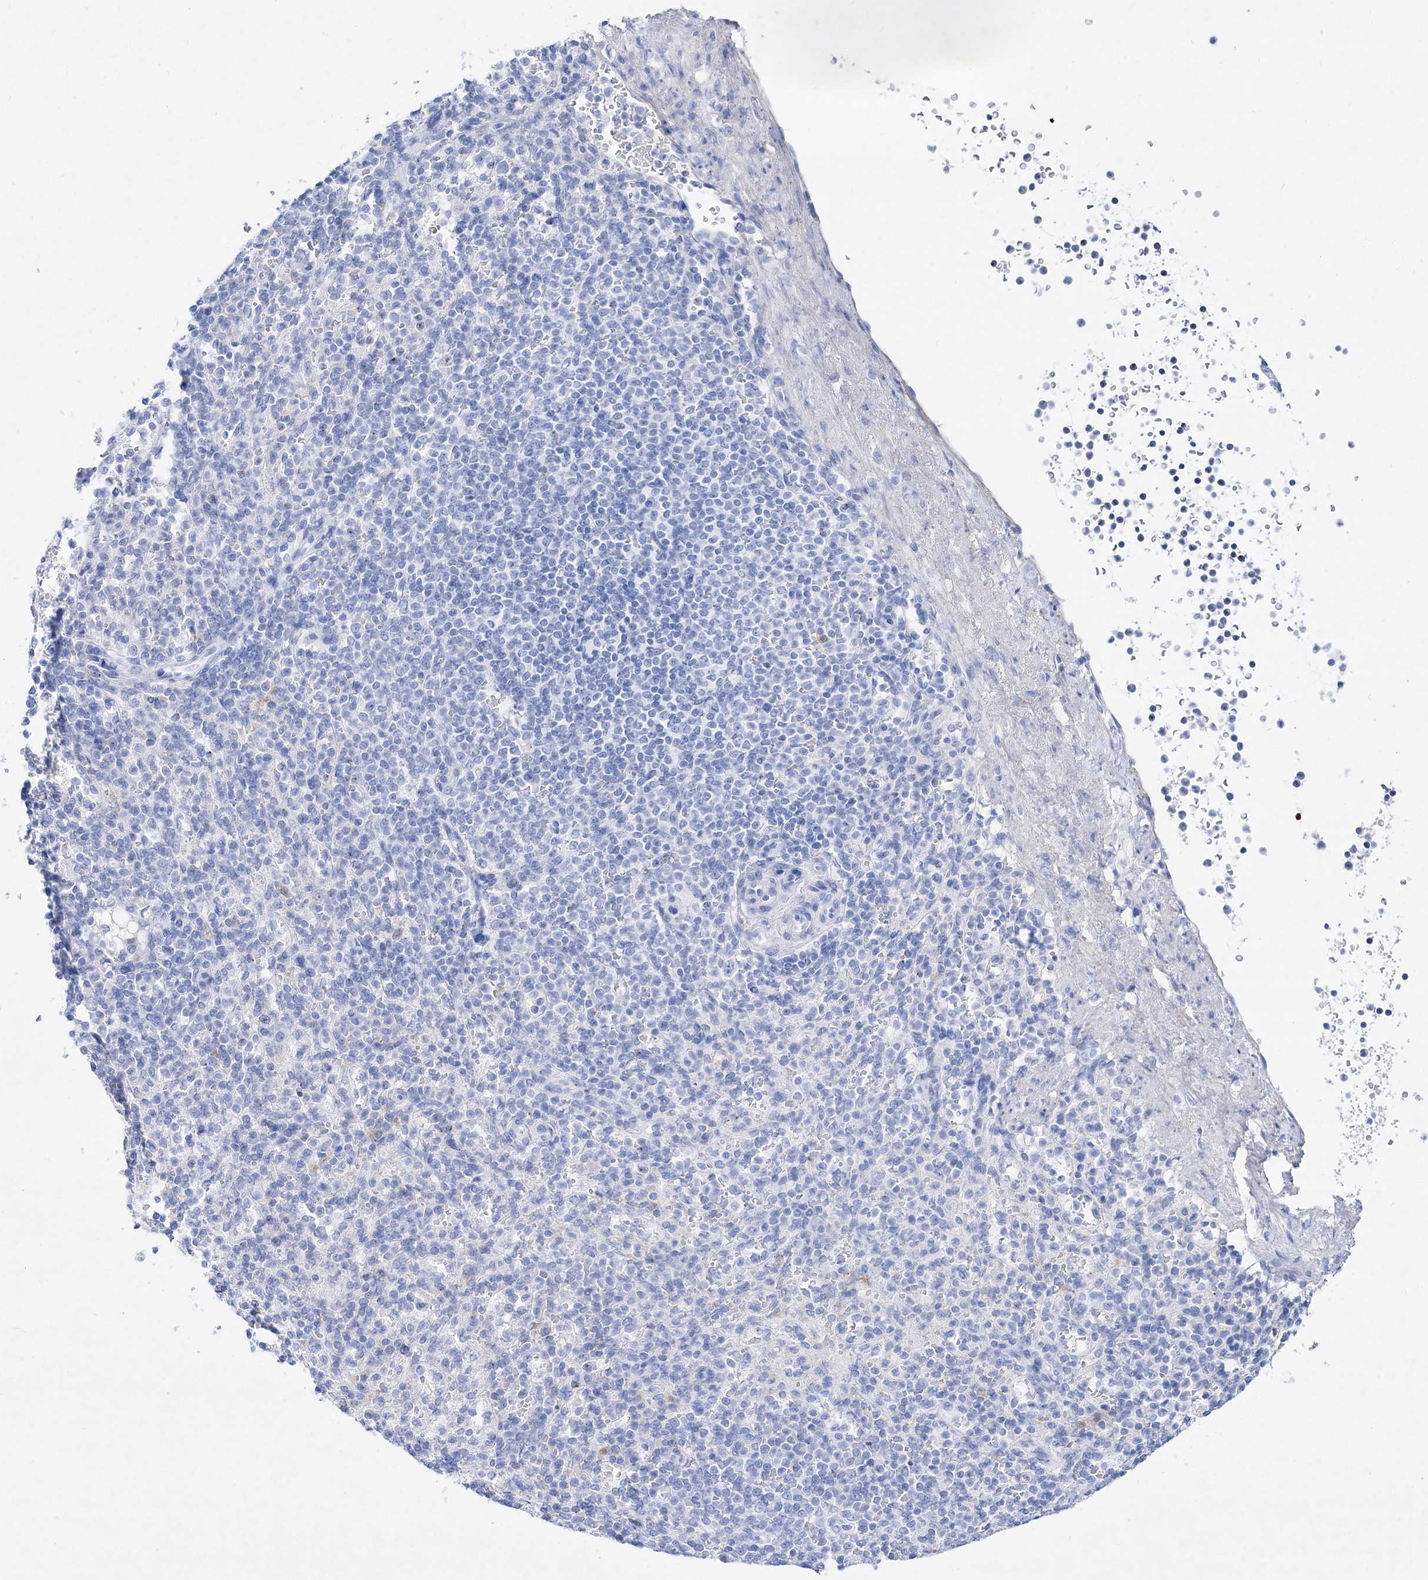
{"staining": {"intensity": "negative", "quantity": "none", "location": "none"}, "tissue": "spleen", "cell_type": "Cells in red pulp", "image_type": "normal", "snomed": [{"axis": "morphology", "description": "Normal tissue, NOS"}, {"axis": "topography", "description": "Spleen"}], "caption": "DAB (3,3'-diaminobenzidine) immunohistochemical staining of benign spleen shows no significant positivity in cells in red pulp. (Immunohistochemistry (ihc), brightfield microscopy, high magnification).", "gene": "SPINK7", "patient": {"sex": "female", "age": 74}}